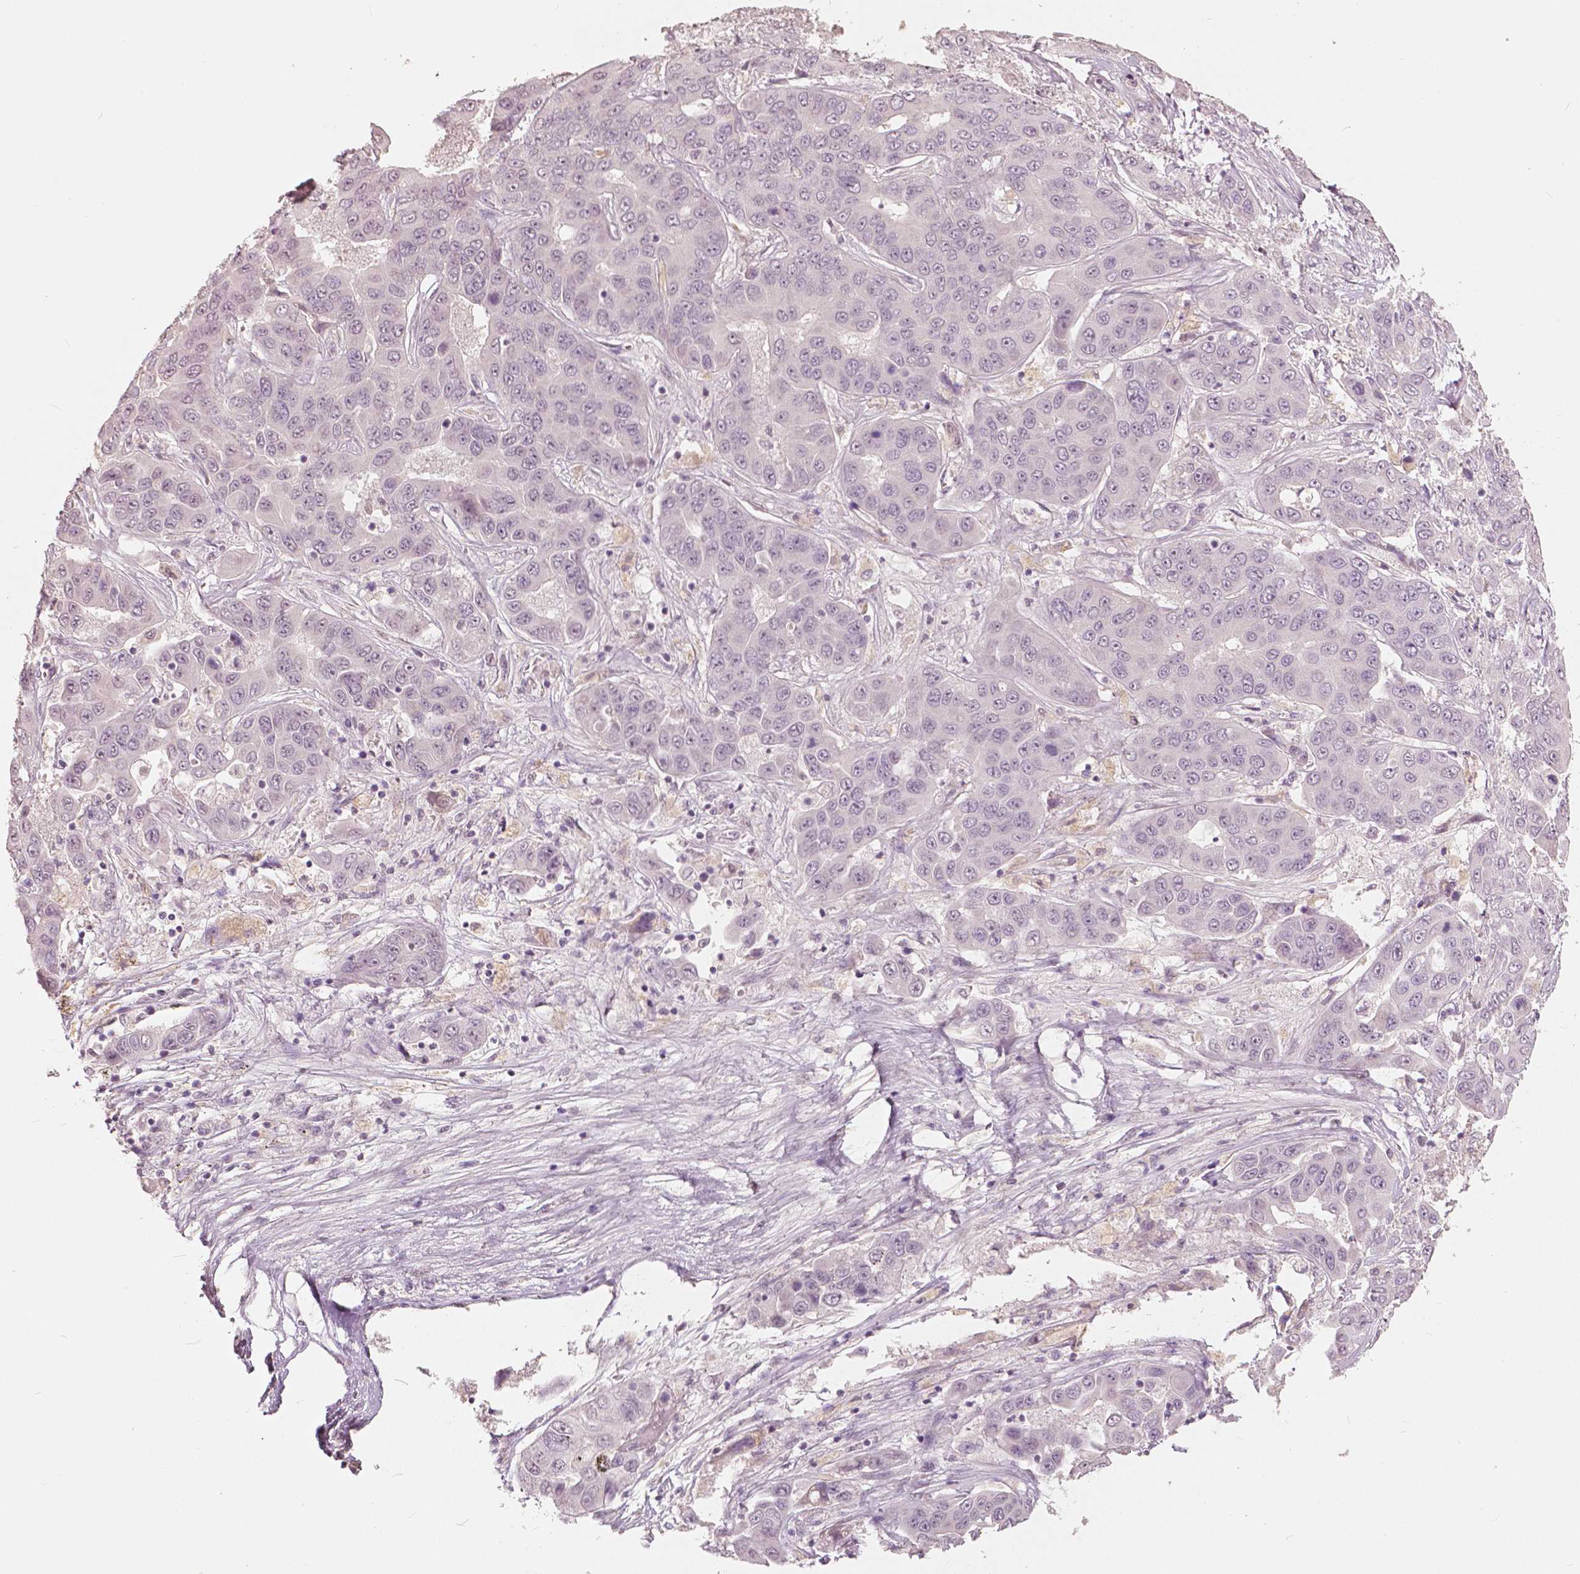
{"staining": {"intensity": "negative", "quantity": "none", "location": "none"}, "tissue": "liver cancer", "cell_type": "Tumor cells", "image_type": "cancer", "snomed": [{"axis": "morphology", "description": "Cholangiocarcinoma"}, {"axis": "topography", "description": "Liver"}], "caption": "Tumor cells show no significant staining in liver cancer (cholangiocarcinoma).", "gene": "NANOG", "patient": {"sex": "female", "age": 52}}